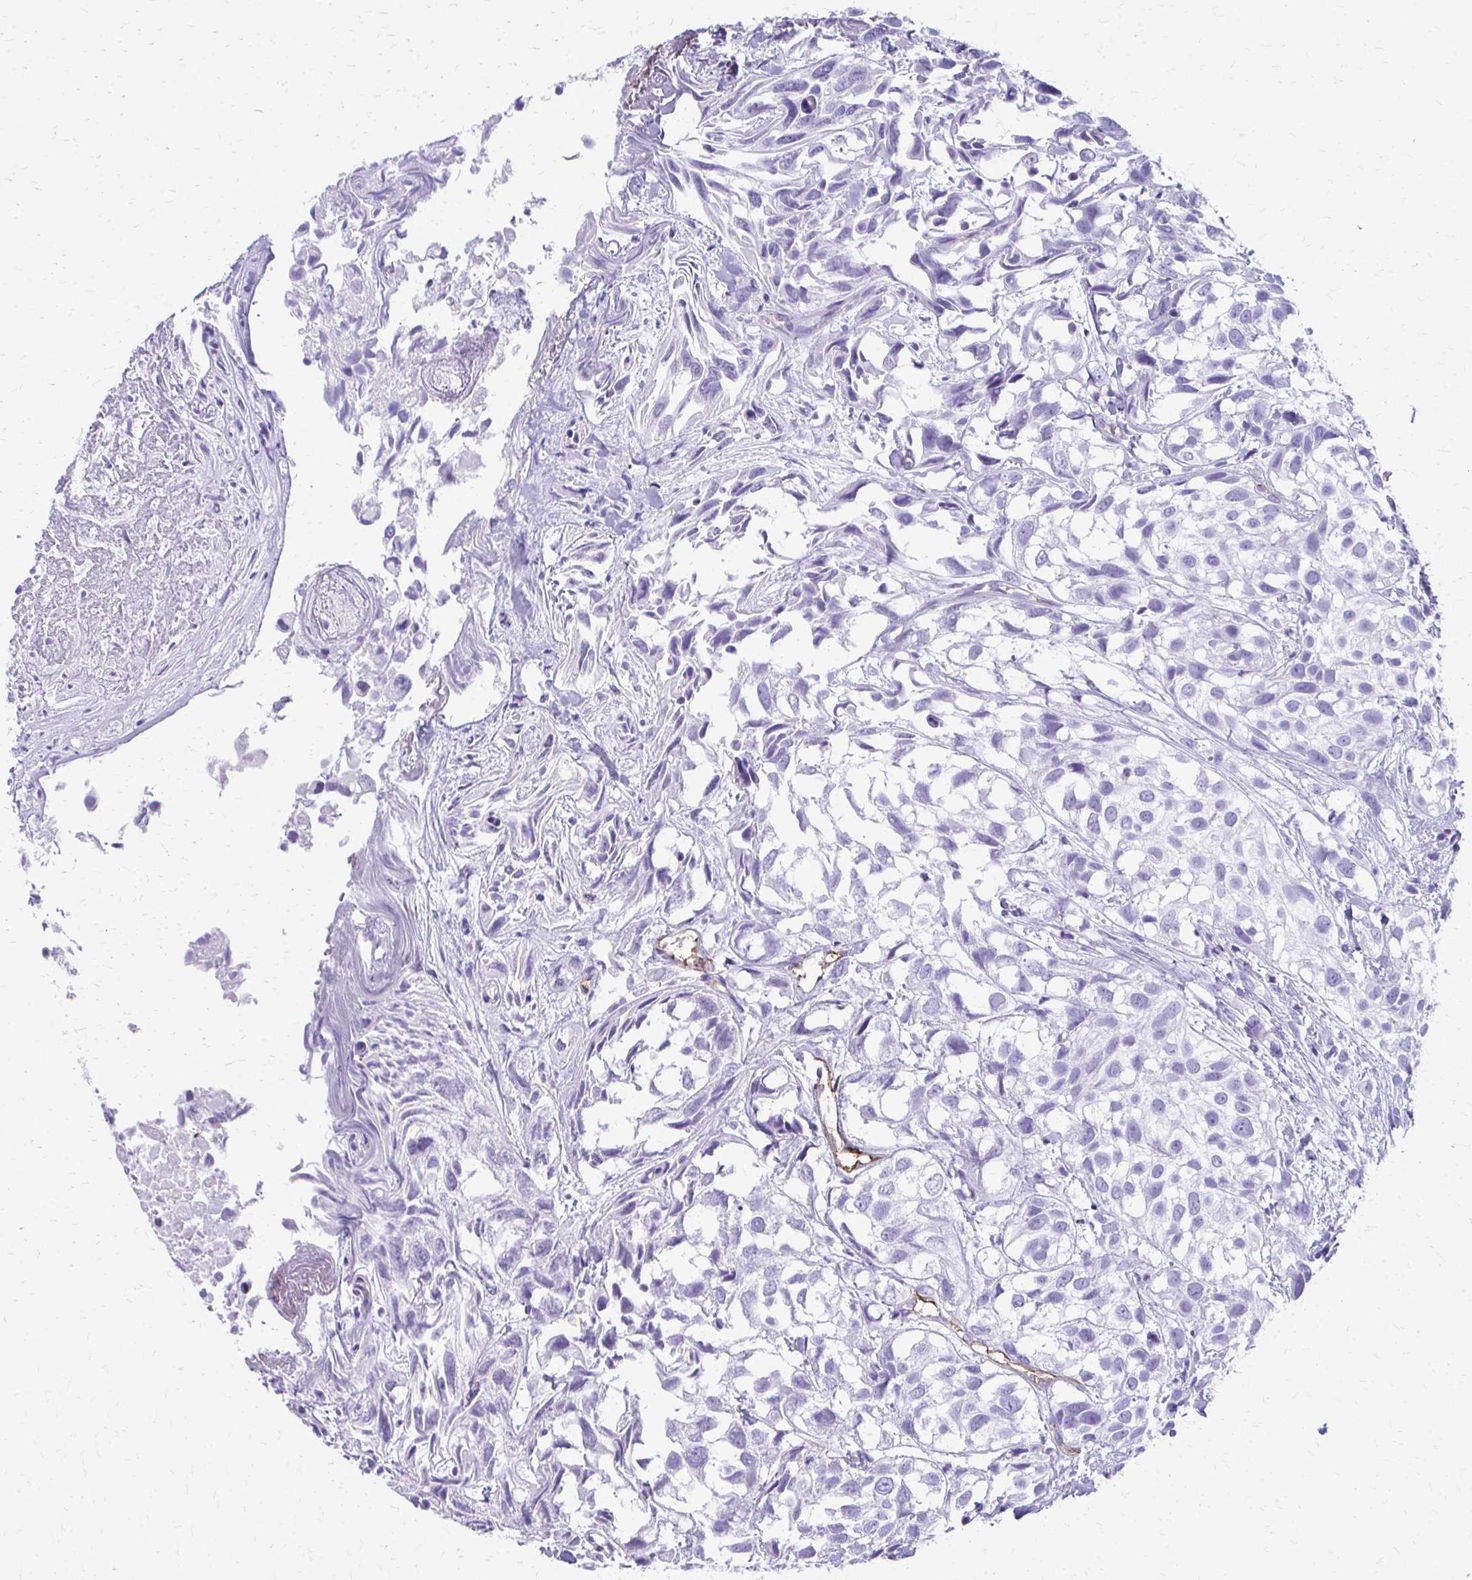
{"staining": {"intensity": "negative", "quantity": "none", "location": "none"}, "tissue": "urothelial cancer", "cell_type": "Tumor cells", "image_type": "cancer", "snomed": [{"axis": "morphology", "description": "Urothelial carcinoma, High grade"}, {"axis": "topography", "description": "Urinary bladder"}], "caption": "A high-resolution image shows immunohistochemistry staining of urothelial cancer, which demonstrates no significant positivity in tumor cells.", "gene": "TPSG1", "patient": {"sex": "male", "age": 56}}